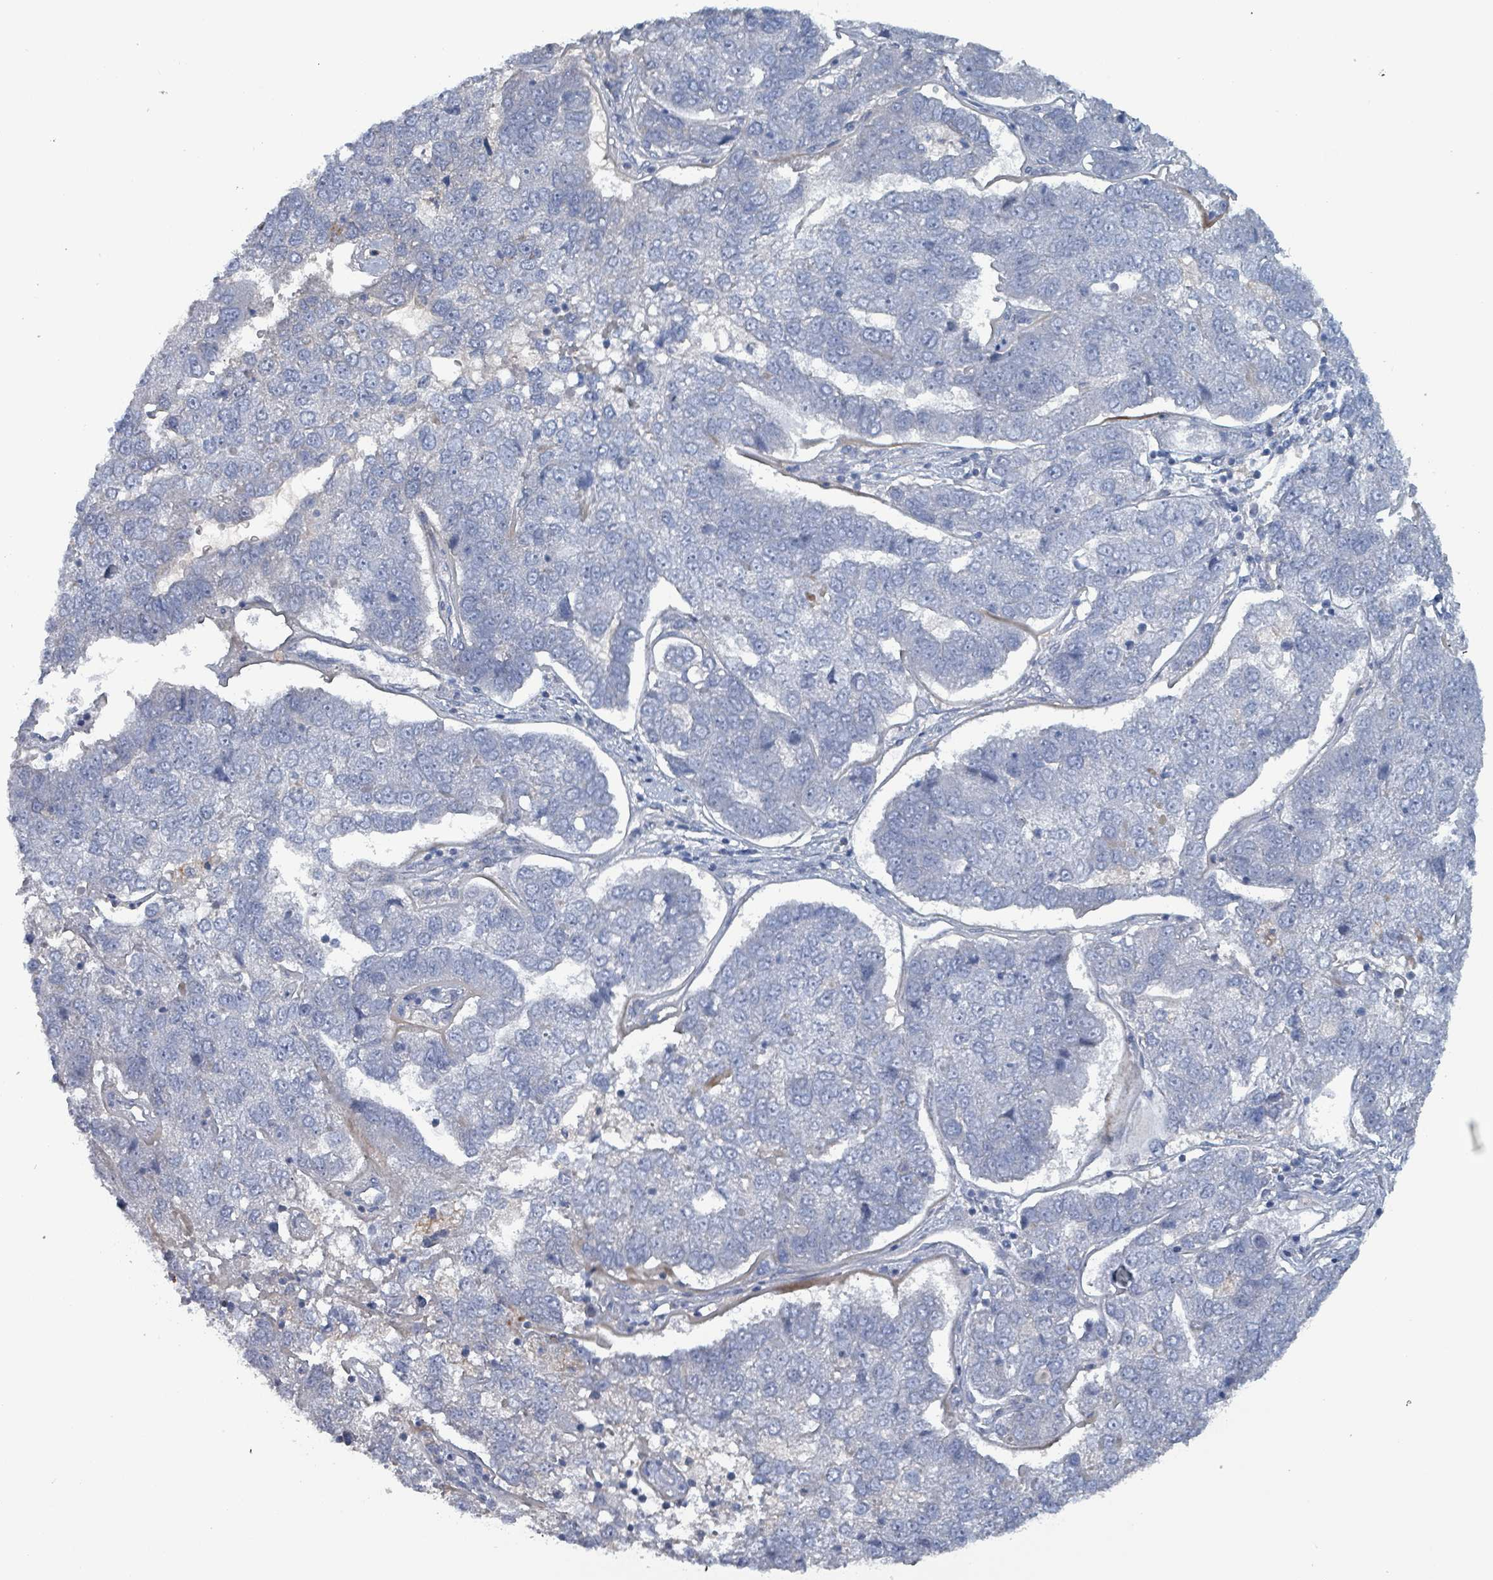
{"staining": {"intensity": "negative", "quantity": "none", "location": "none"}, "tissue": "pancreatic cancer", "cell_type": "Tumor cells", "image_type": "cancer", "snomed": [{"axis": "morphology", "description": "Adenocarcinoma, NOS"}, {"axis": "topography", "description": "Pancreas"}], "caption": "There is no significant positivity in tumor cells of pancreatic cancer (adenocarcinoma).", "gene": "TAAR5", "patient": {"sex": "female", "age": 61}}